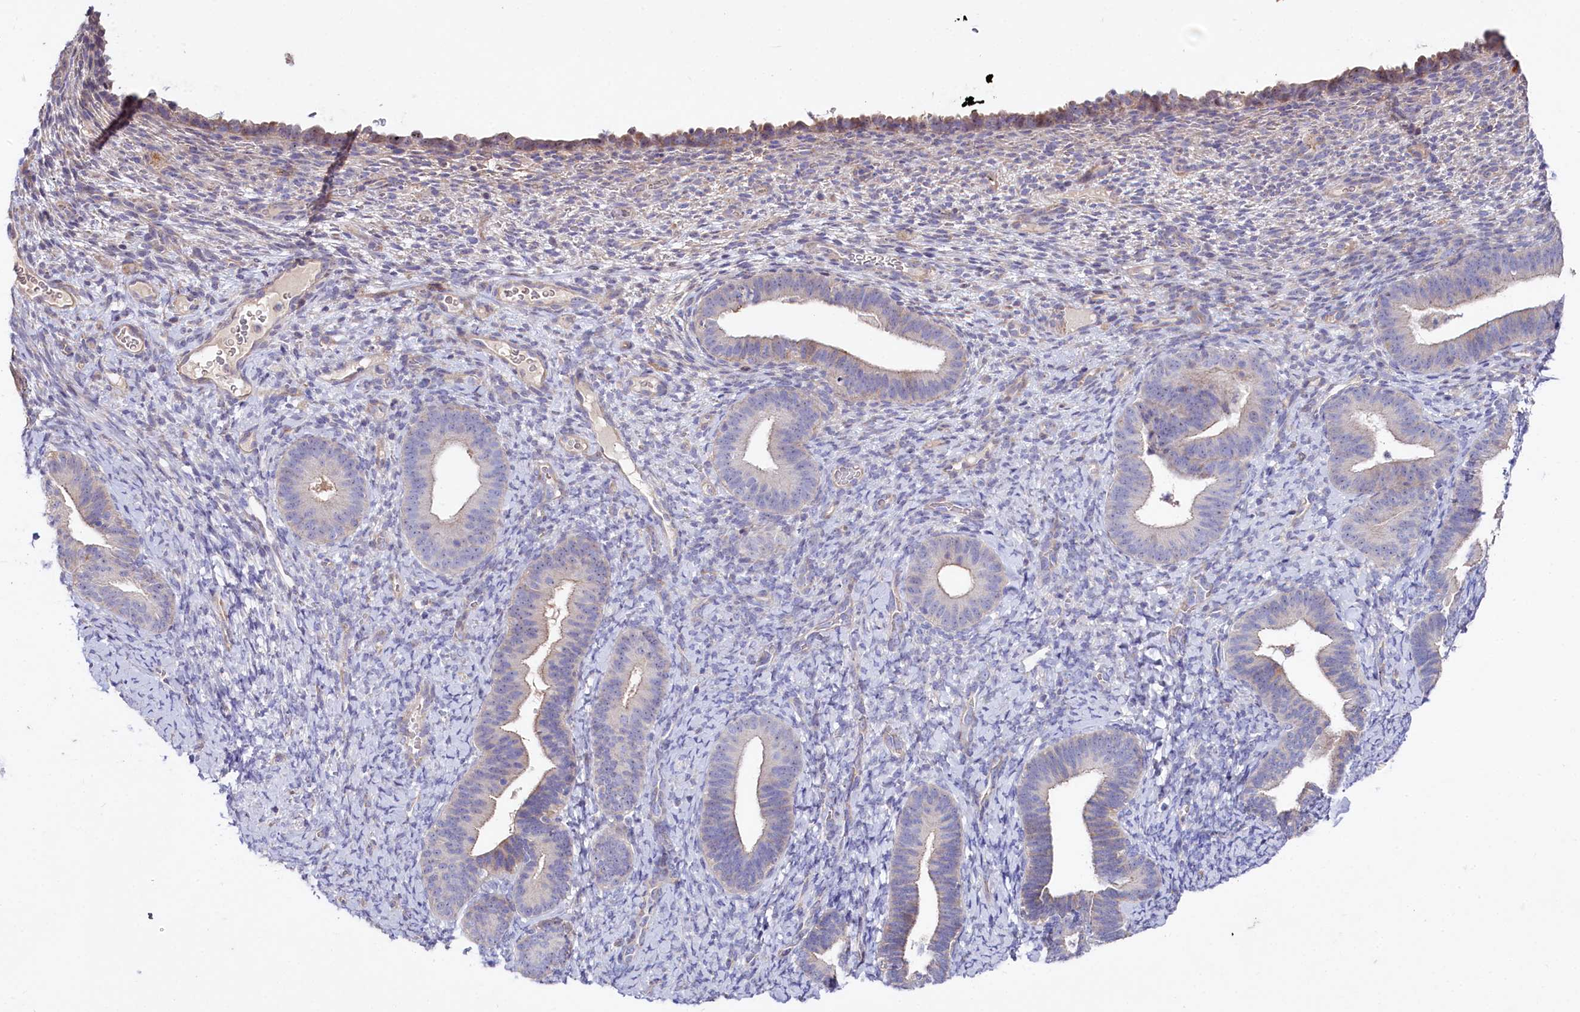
{"staining": {"intensity": "negative", "quantity": "none", "location": "none"}, "tissue": "endometrium", "cell_type": "Cells in endometrial stroma", "image_type": "normal", "snomed": [{"axis": "morphology", "description": "Normal tissue, NOS"}, {"axis": "topography", "description": "Endometrium"}], "caption": "This is an immunohistochemistry photomicrograph of unremarkable endometrium. There is no positivity in cells in endometrial stroma.", "gene": "RPUSD3", "patient": {"sex": "female", "age": 65}}